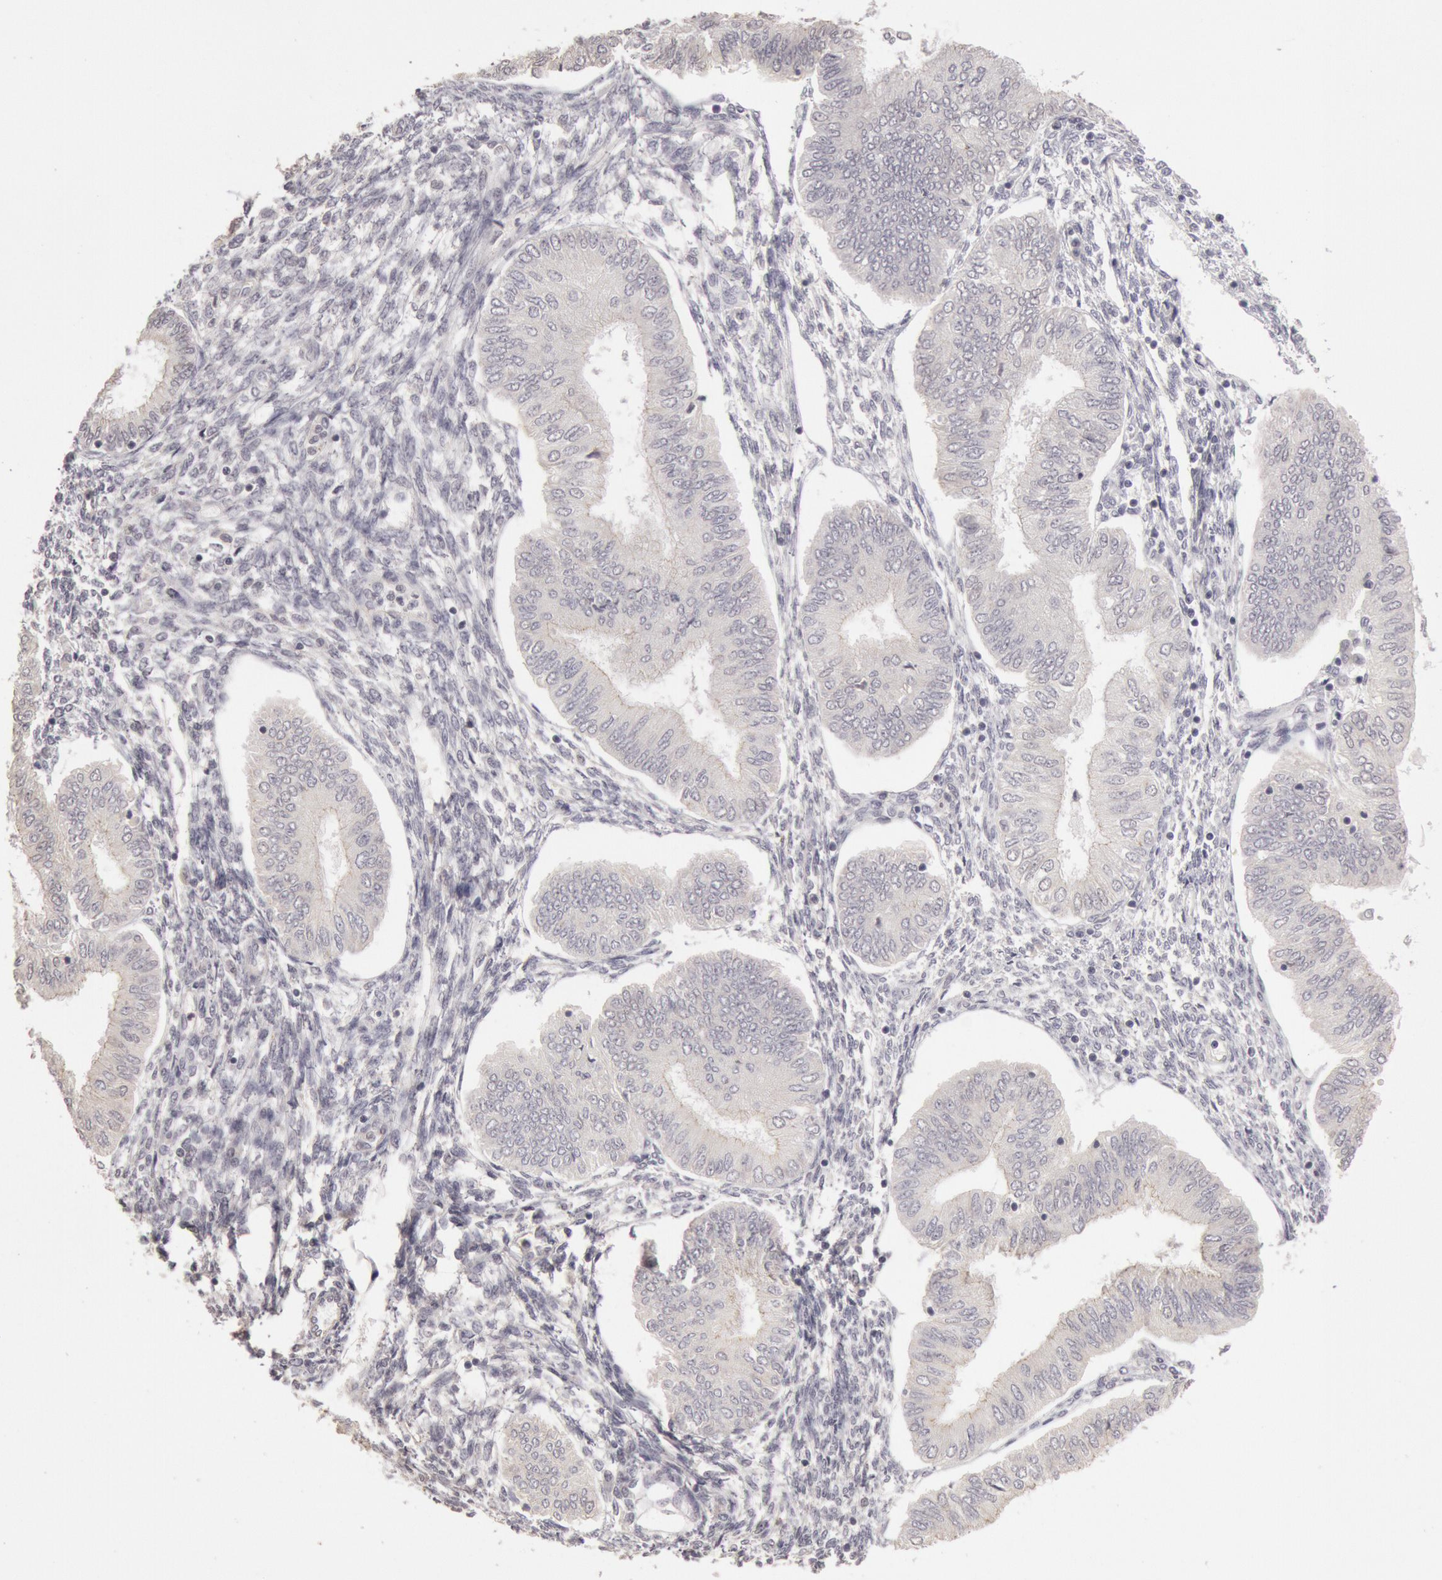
{"staining": {"intensity": "negative", "quantity": "none", "location": "none"}, "tissue": "endometrial cancer", "cell_type": "Tumor cells", "image_type": "cancer", "snomed": [{"axis": "morphology", "description": "Adenocarcinoma, NOS"}, {"axis": "topography", "description": "Endometrium"}], "caption": "This photomicrograph is of endometrial cancer stained with immunohistochemistry to label a protein in brown with the nuclei are counter-stained blue. There is no positivity in tumor cells. The staining was performed using DAB (3,3'-diaminobenzidine) to visualize the protein expression in brown, while the nuclei were stained in blue with hematoxylin (Magnification: 20x).", "gene": "RIMBP3C", "patient": {"sex": "female", "age": 51}}